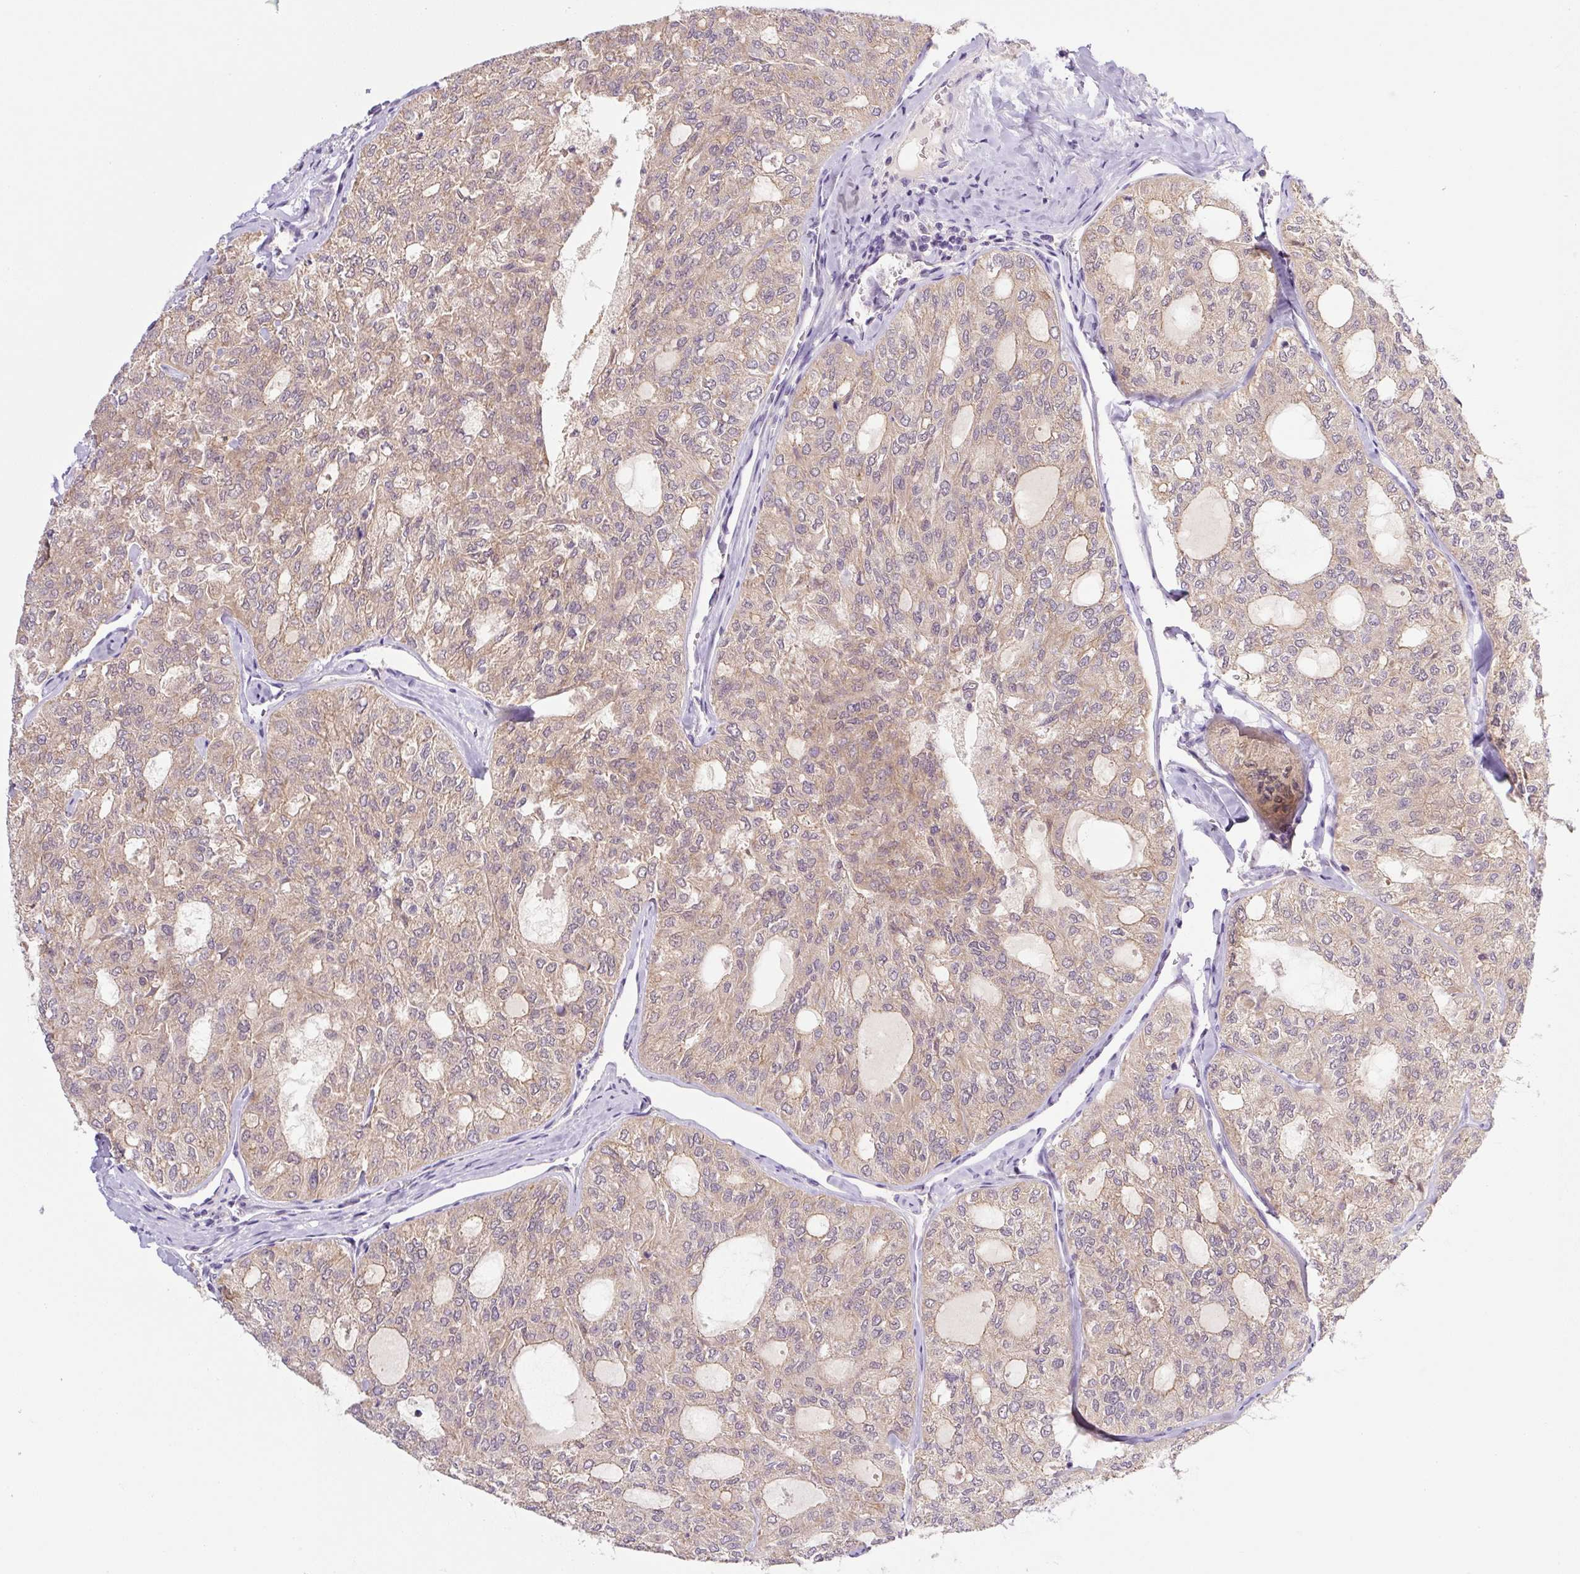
{"staining": {"intensity": "weak", "quantity": ">75%", "location": "cytoplasmic/membranous"}, "tissue": "thyroid cancer", "cell_type": "Tumor cells", "image_type": "cancer", "snomed": [{"axis": "morphology", "description": "Follicular adenoma carcinoma, NOS"}, {"axis": "topography", "description": "Thyroid gland"}], "caption": "Immunohistochemistry (IHC) image of thyroid cancer stained for a protein (brown), which demonstrates low levels of weak cytoplasmic/membranous expression in approximately >75% of tumor cells.", "gene": "PRKAA2", "patient": {"sex": "male", "age": 75}}